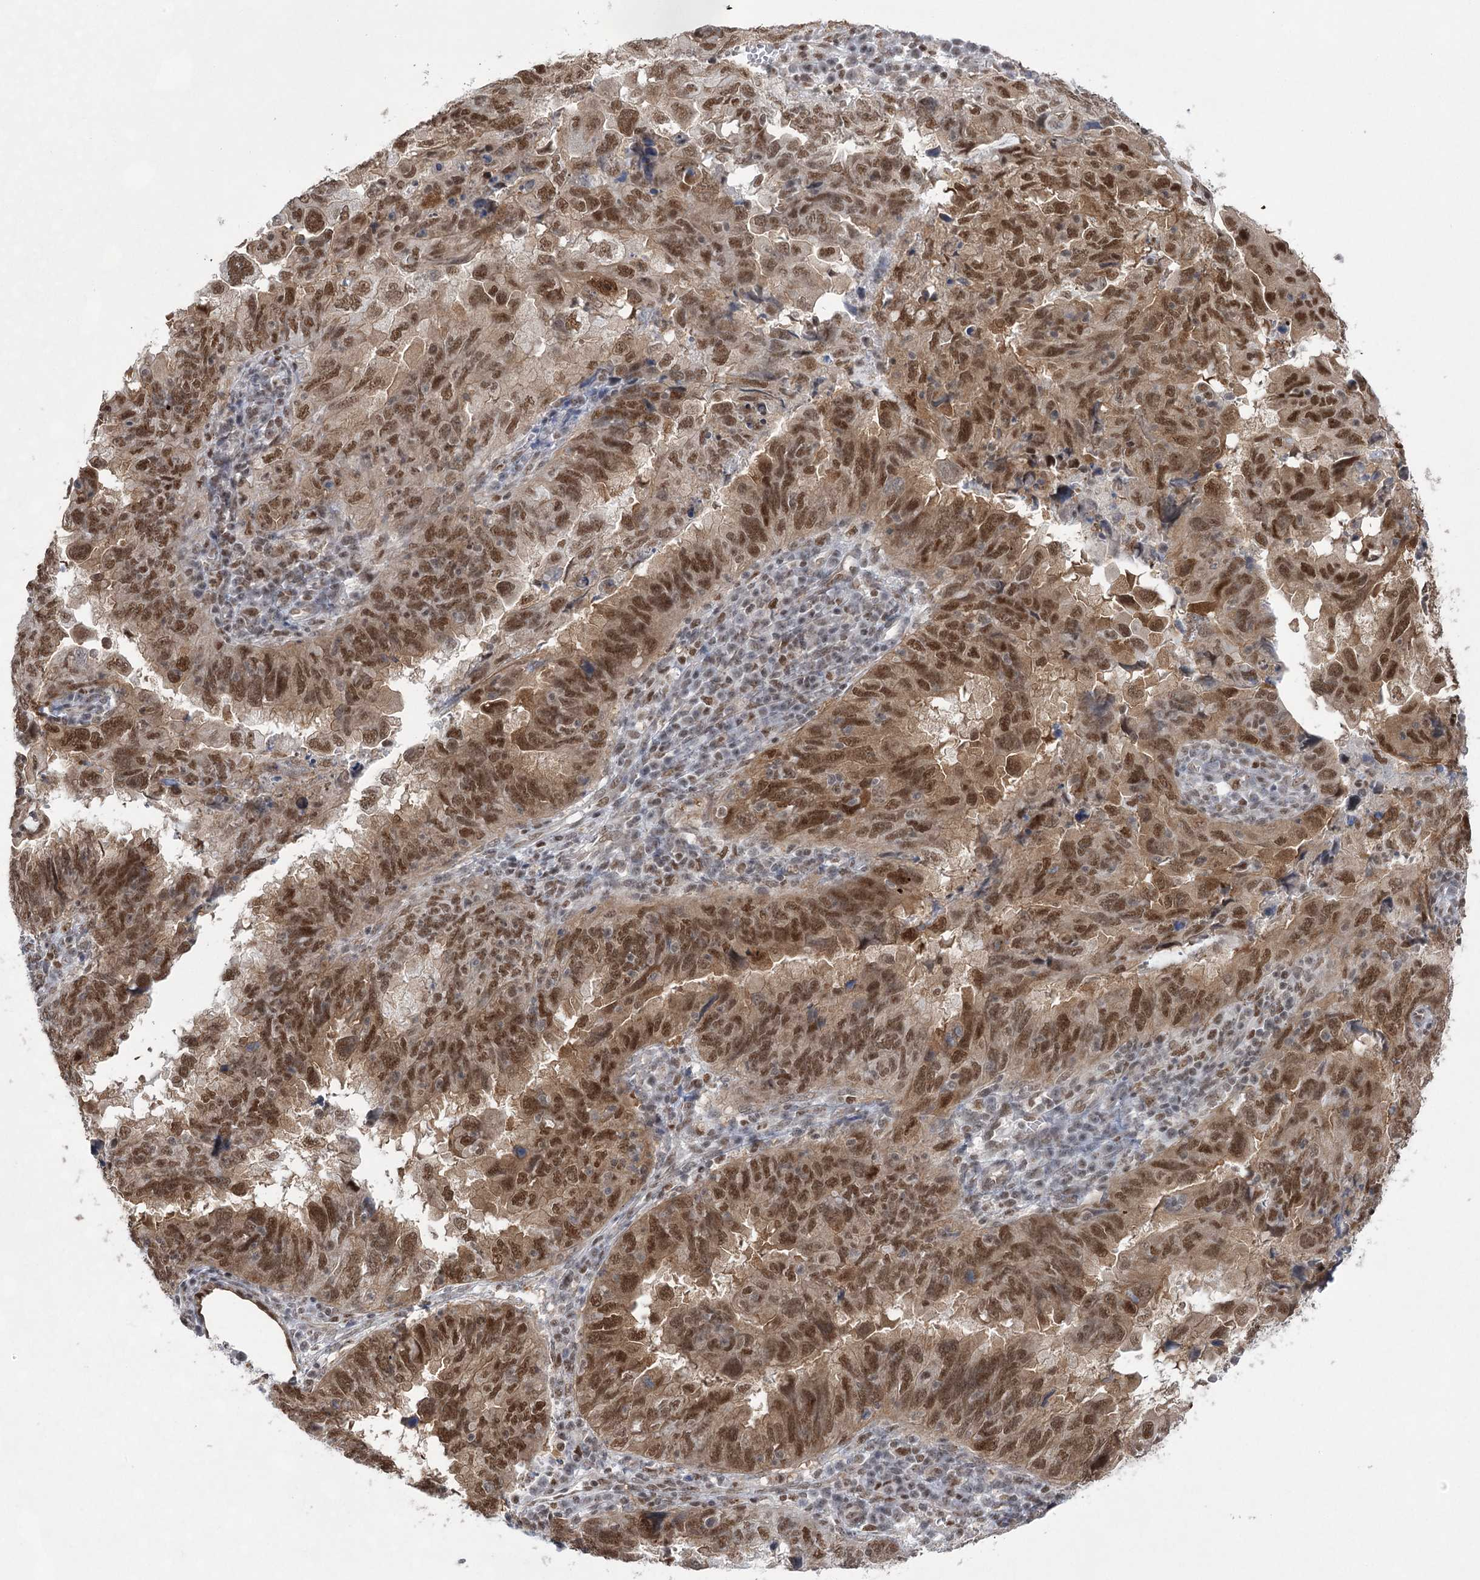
{"staining": {"intensity": "moderate", "quantity": ">75%", "location": "nuclear"}, "tissue": "endometrial cancer", "cell_type": "Tumor cells", "image_type": "cancer", "snomed": [{"axis": "morphology", "description": "Adenocarcinoma, NOS"}, {"axis": "topography", "description": "Uterus"}], "caption": "Immunohistochemical staining of human adenocarcinoma (endometrial) demonstrates medium levels of moderate nuclear protein positivity in about >75% of tumor cells.", "gene": "ZCCHC8", "patient": {"sex": "female", "age": 77}}